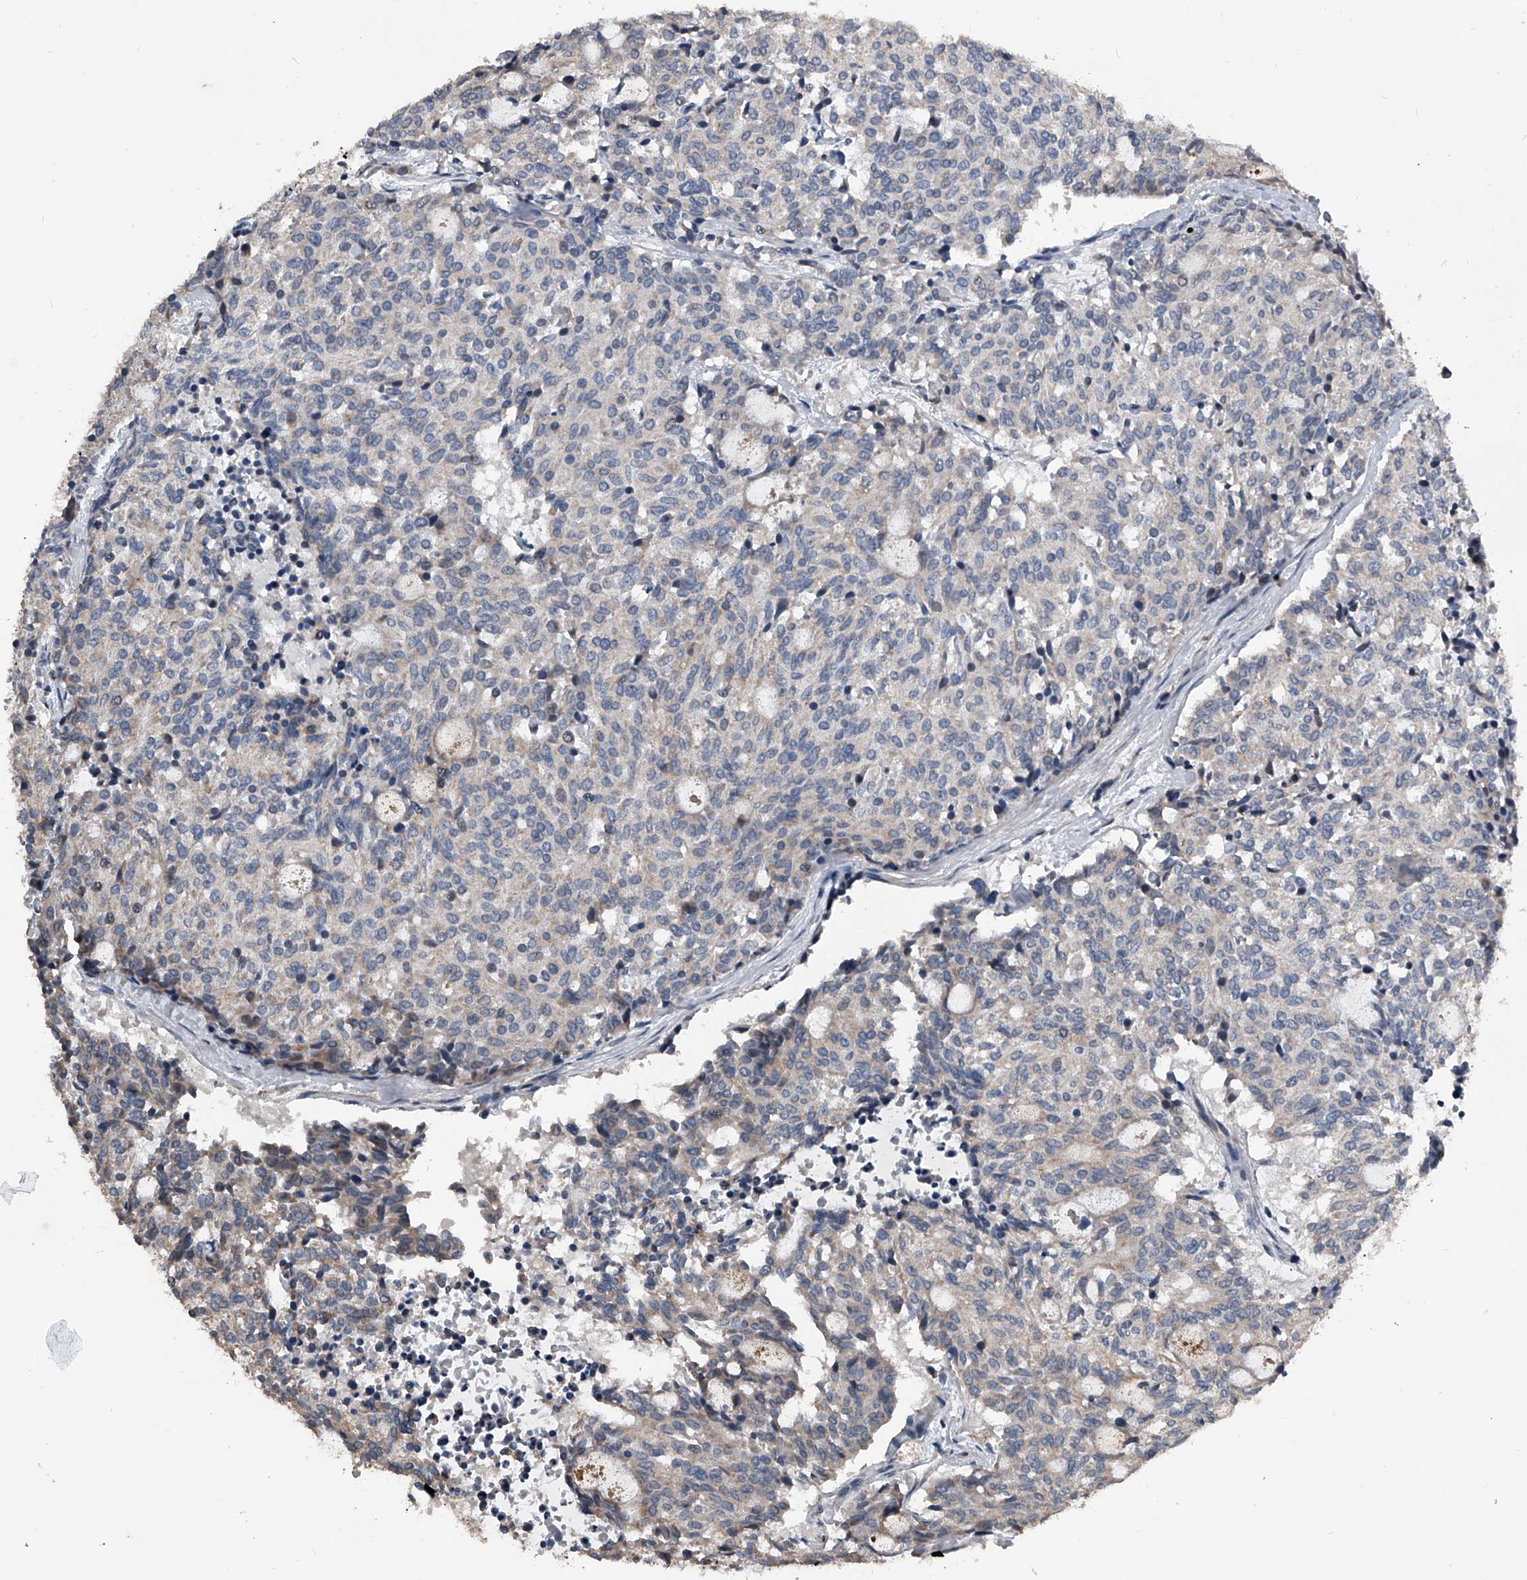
{"staining": {"intensity": "weak", "quantity": "25%-75%", "location": "cytoplasmic/membranous"}, "tissue": "carcinoid", "cell_type": "Tumor cells", "image_type": "cancer", "snomed": [{"axis": "morphology", "description": "Carcinoid, malignant, NOS"}, {"axis": "topography", "description": "Pancreas"}], "caption": "Immunohistochemistry of malignant carcinoid demonstrates low levels of weak cytoplasmic/membranous positivity in approximately 25%-75% of tumor cells.", "gene": "PHACTR1", "patient": {"sex": "female", "age": 54}}